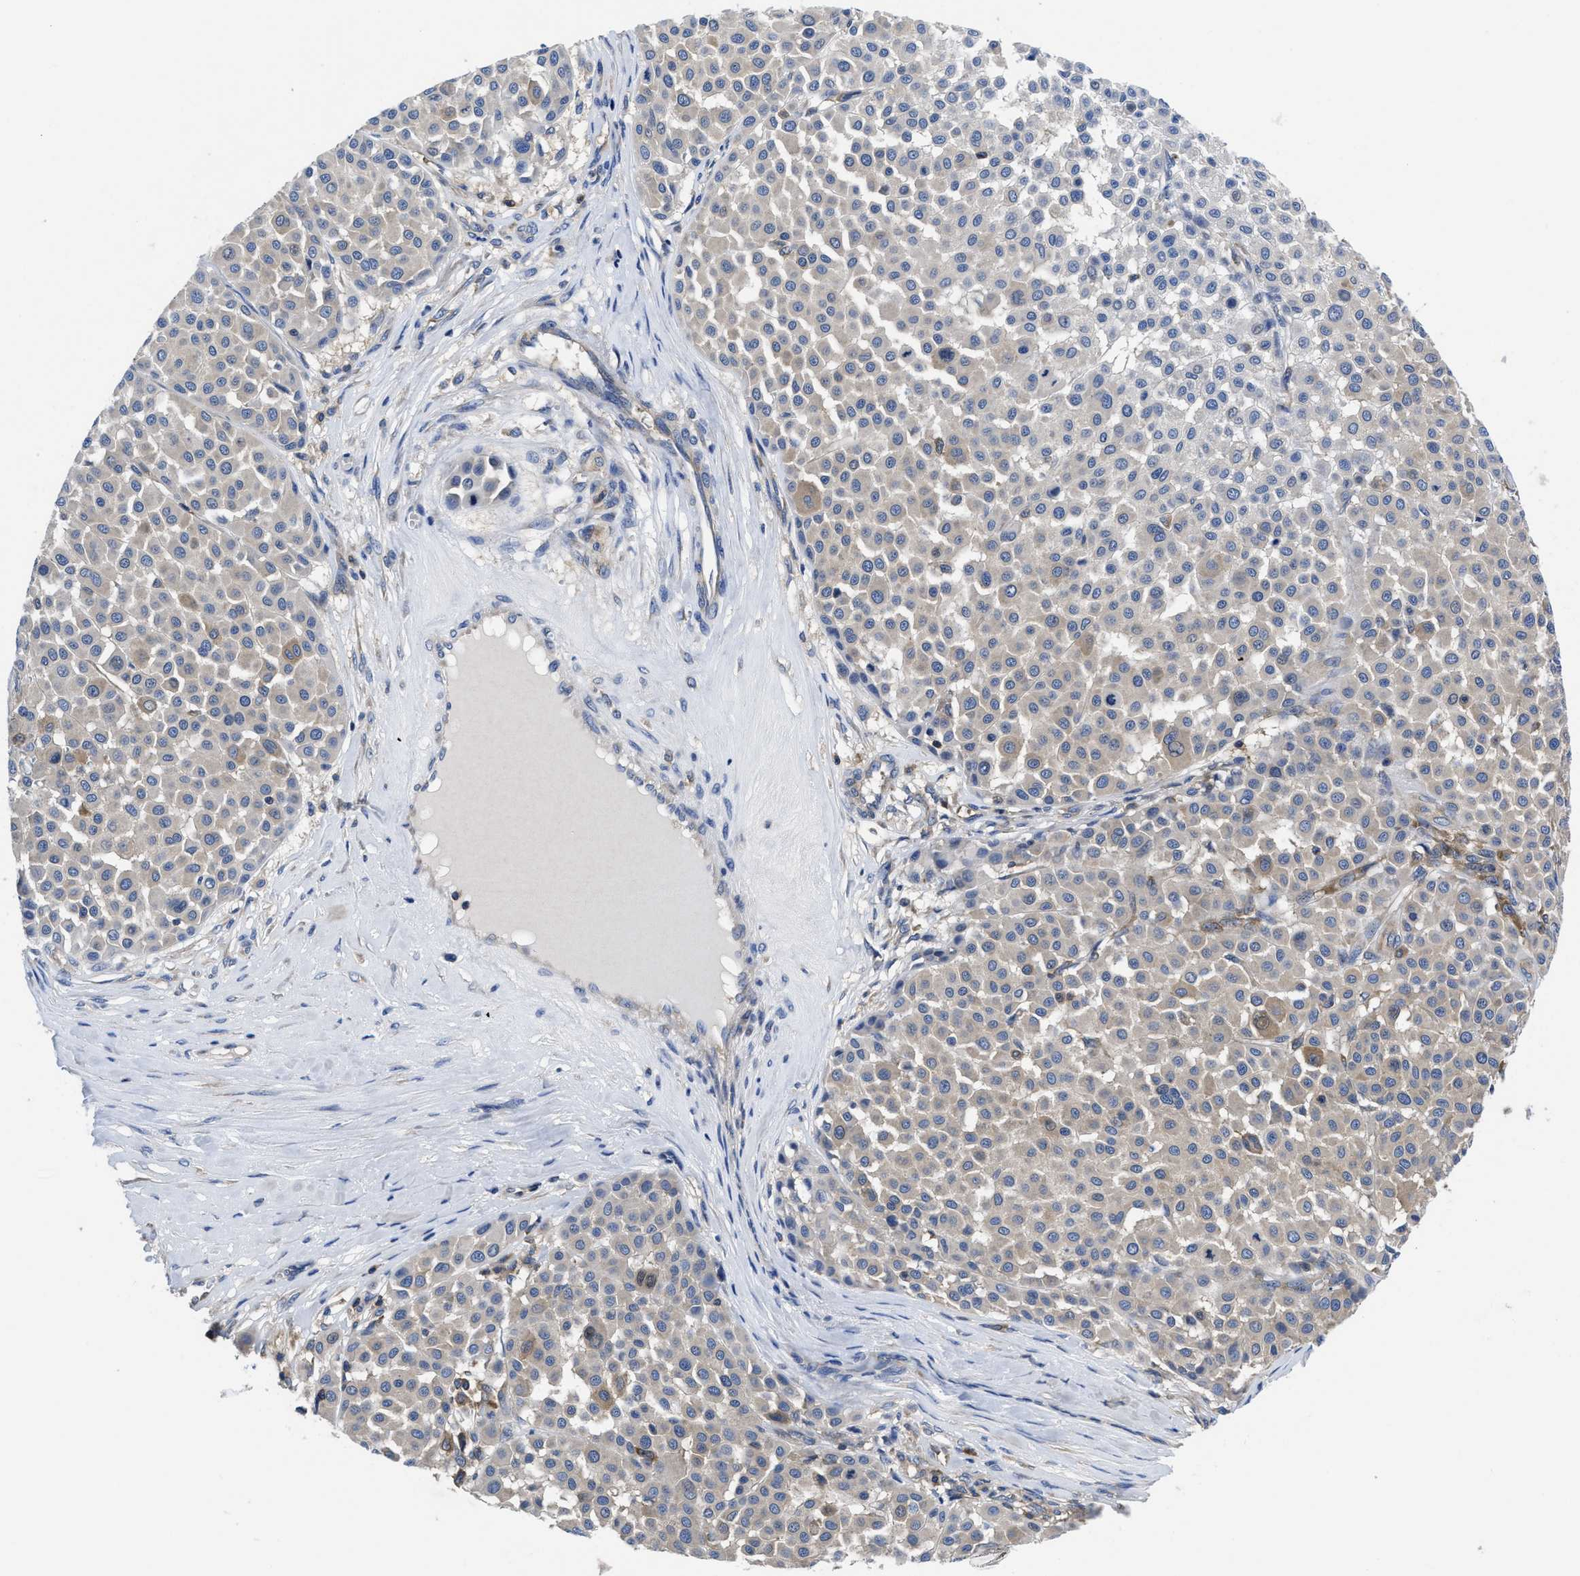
{"staining": {"intensity": "weak", "quantity": "<25%", "location": "cytoplasmic/membranous"}, "tissue": "melanoma", "cell_type": "Tumor cells", "image_type": "cancer", "snomed": [{"axis": "morphology", "description": "Malignant melanoma, Metastatic site"}, {"axis": "topography", "description": "Soft tissue"}], "caption": "Protein analysis of melanoma shows no significant positivity in tumor cells.", "gene": "YARS1", "patient": {"sex": "male", "age": 41}}